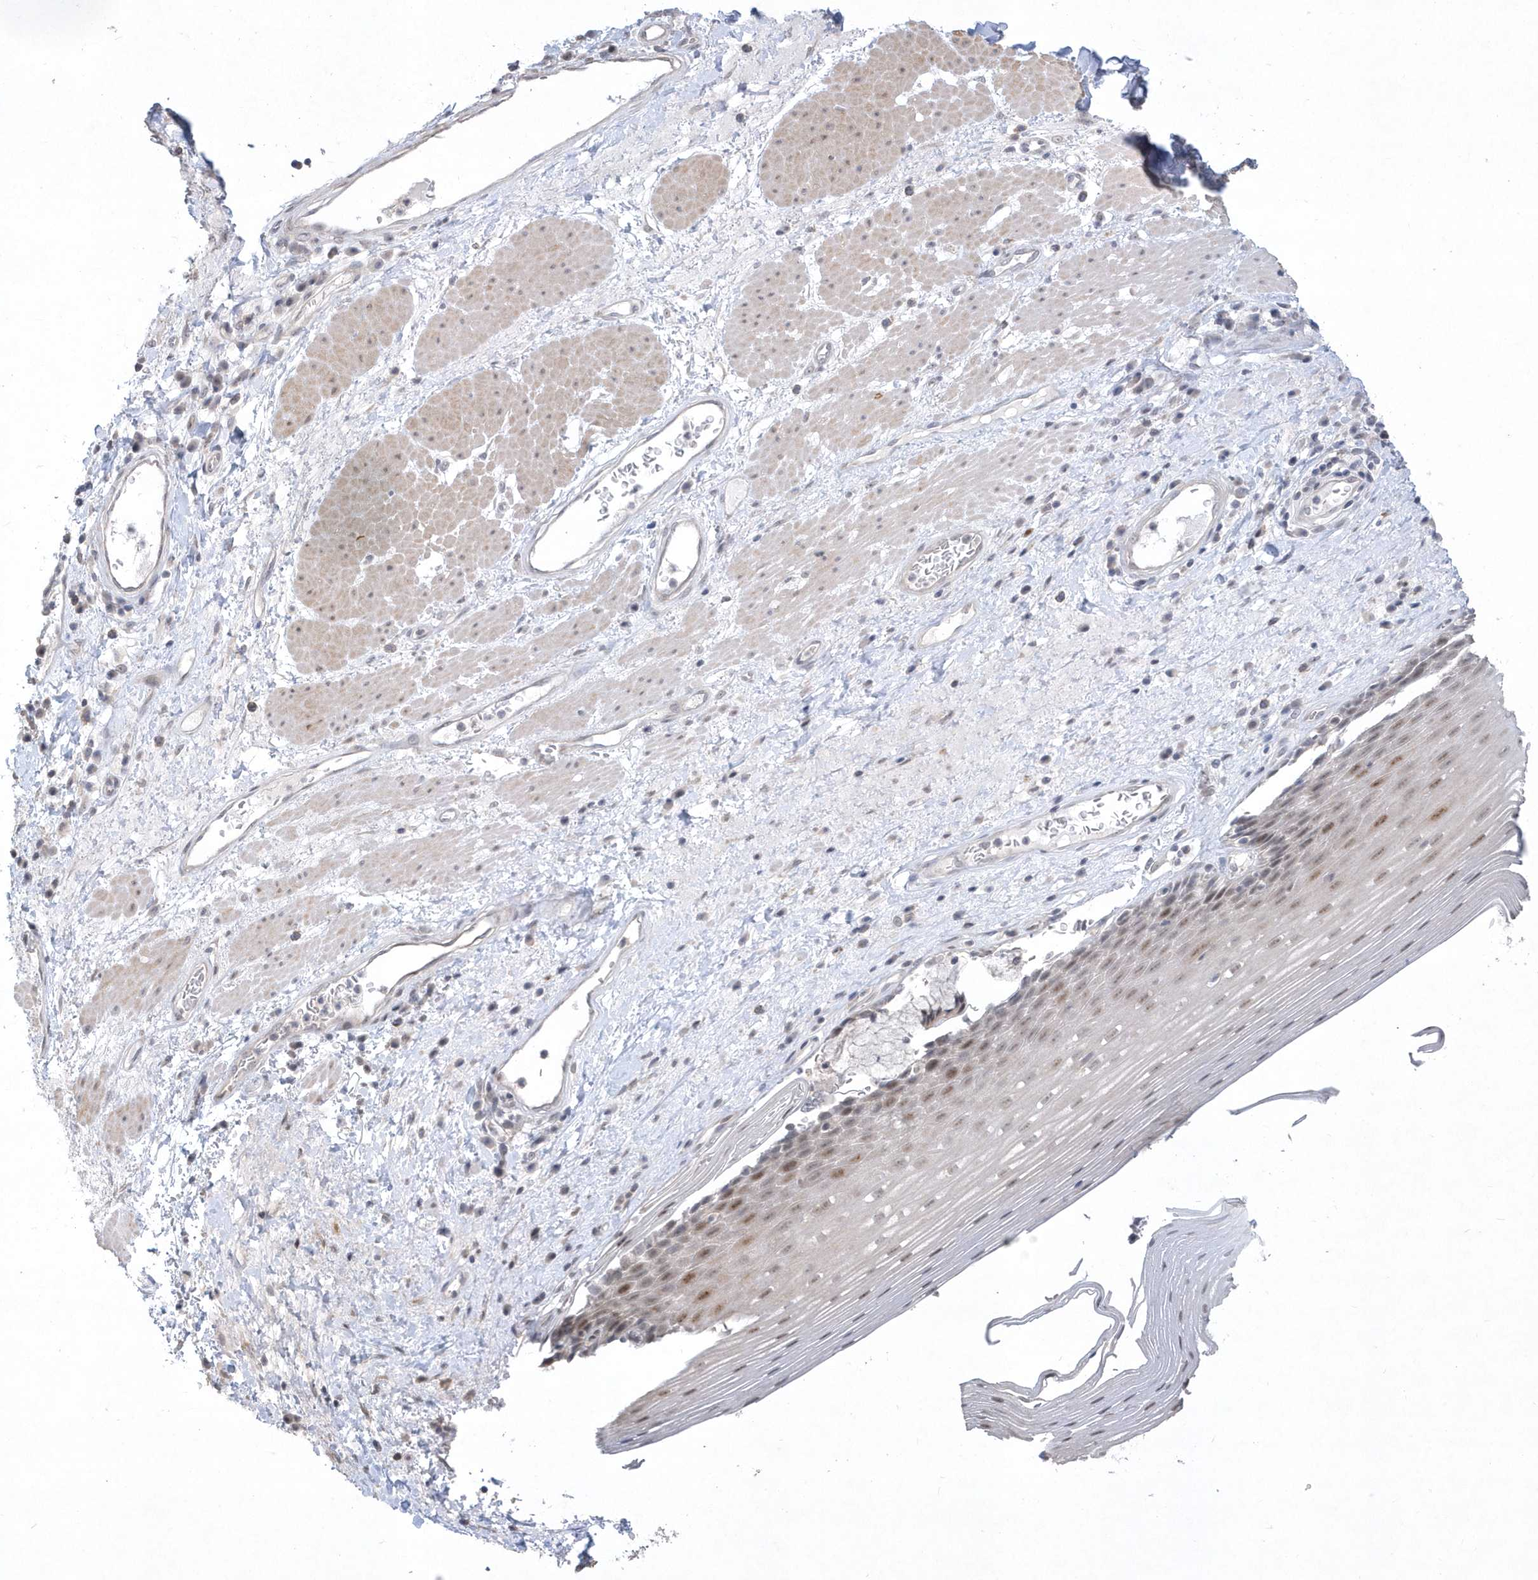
{"staining": {"intensity": "moderate", "quantity": "<25%", "location": "nuclear"}, "tissue": "esophagus", "cell_type": "Squamous epithelial cells", "image_type": "normal", "snomed": [{"axis": "morphology", "description": "Normal tissue, NOS"}, {"axis": "topography", "description": "Esophagus"}], "caption": "Protein expression by IHC reveals moderate nuclear staining in about <25% of squamous epithelial cells in unremarkable esophagus. The staining was performed using DAB (3,3'-diaminobenzidine), with brown indicating positive protein expression. Nuclei are stained blue with hematoxylin.", "gene": "TSPEAR", "patient": {"sex": "male", "age": 62}}